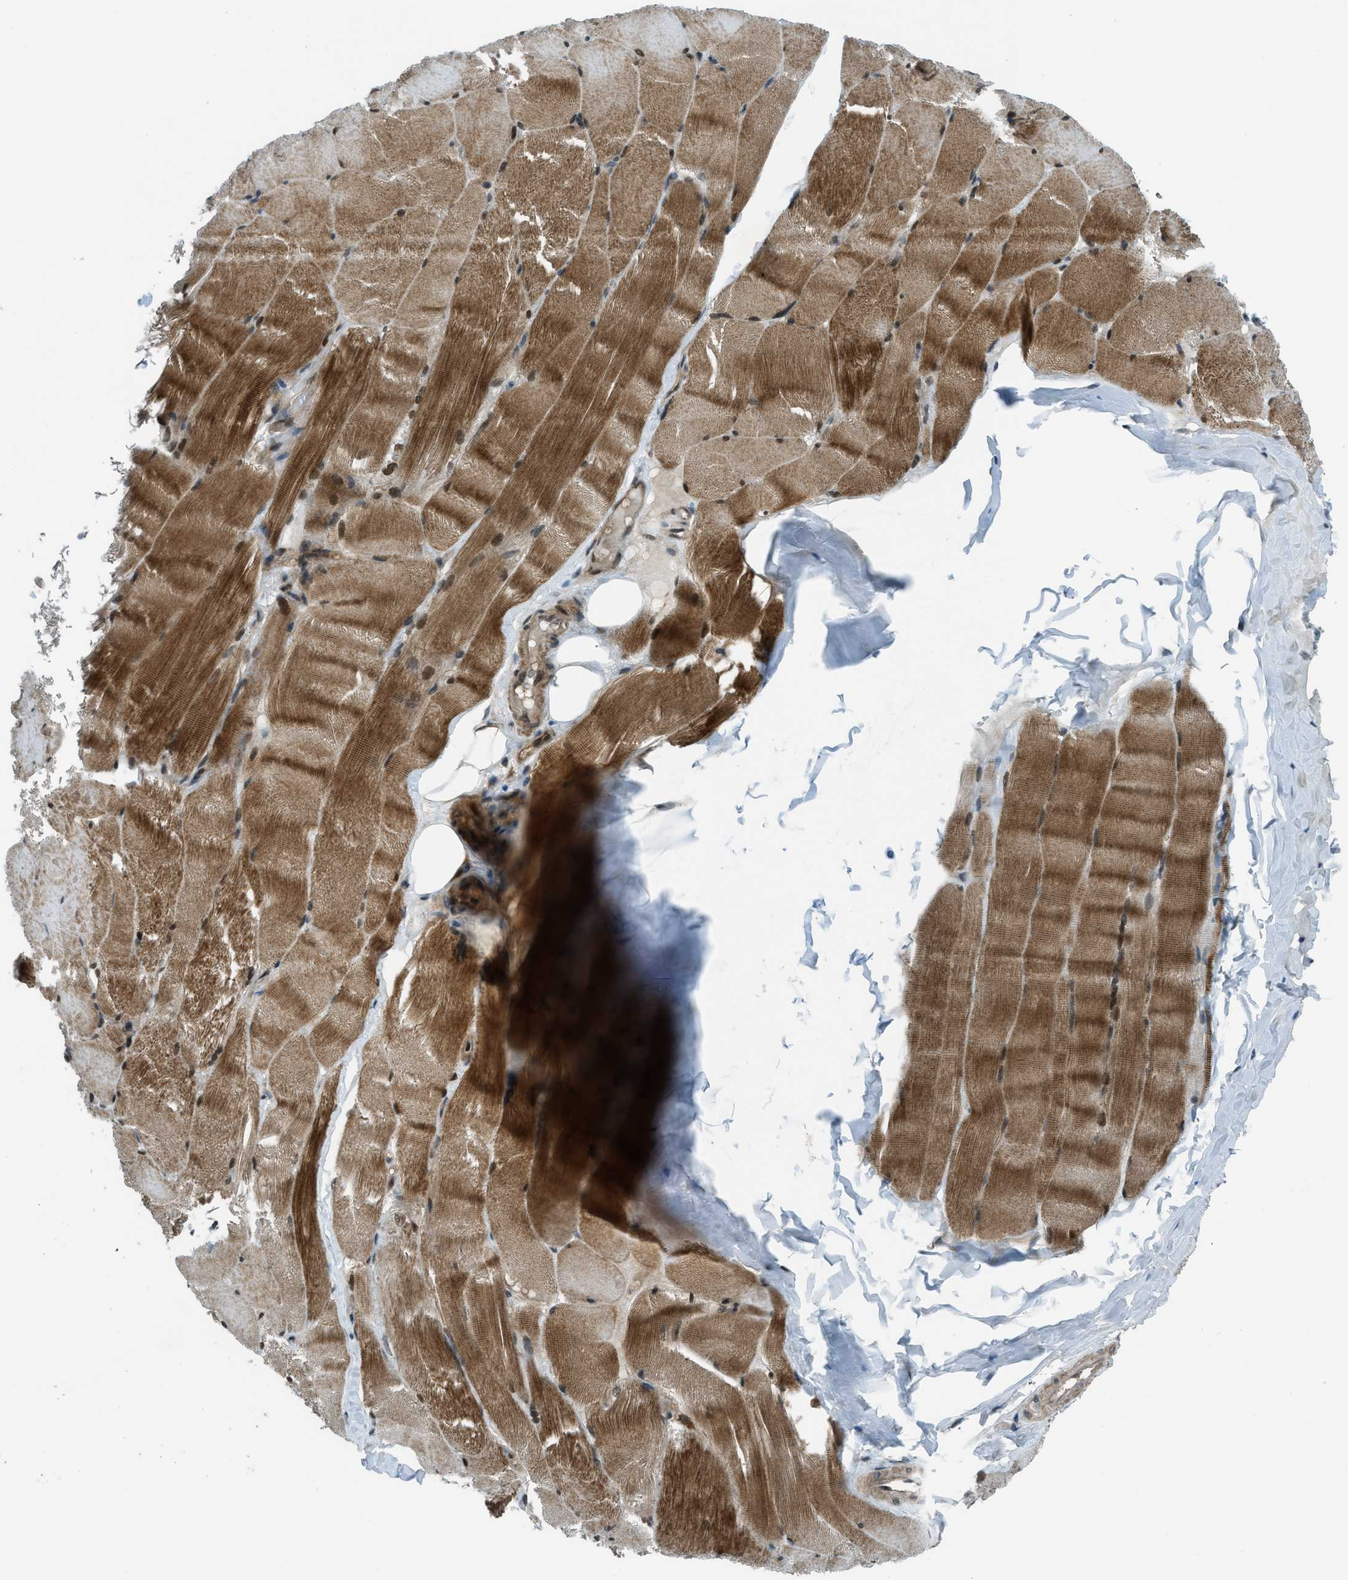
{"staining": {"intensity": "moderate", "quantity": ">75%", "location": "cytoplasmic/membranous"}, "tissue": "skeletal muscle", "cell_type": "Myocytes", "image_type": "normal", "snomed": [{"axis": "morphology", "description": "Normal tissue, NOS"}, {"axis": "topography", "description": "Skin"}, {"axis": "topography", "description": "Skeletal muscle"}], "caption": "DAB (3,3'-diaminobenzidine) immunohistochemical staining of benign human skeletal muscle exhibits moderate cytoplasmic/membranous protein staining in about >75% of myocytes.", "gene": "NPEPL1", "patient": {"sex": "male", "age": 83}}